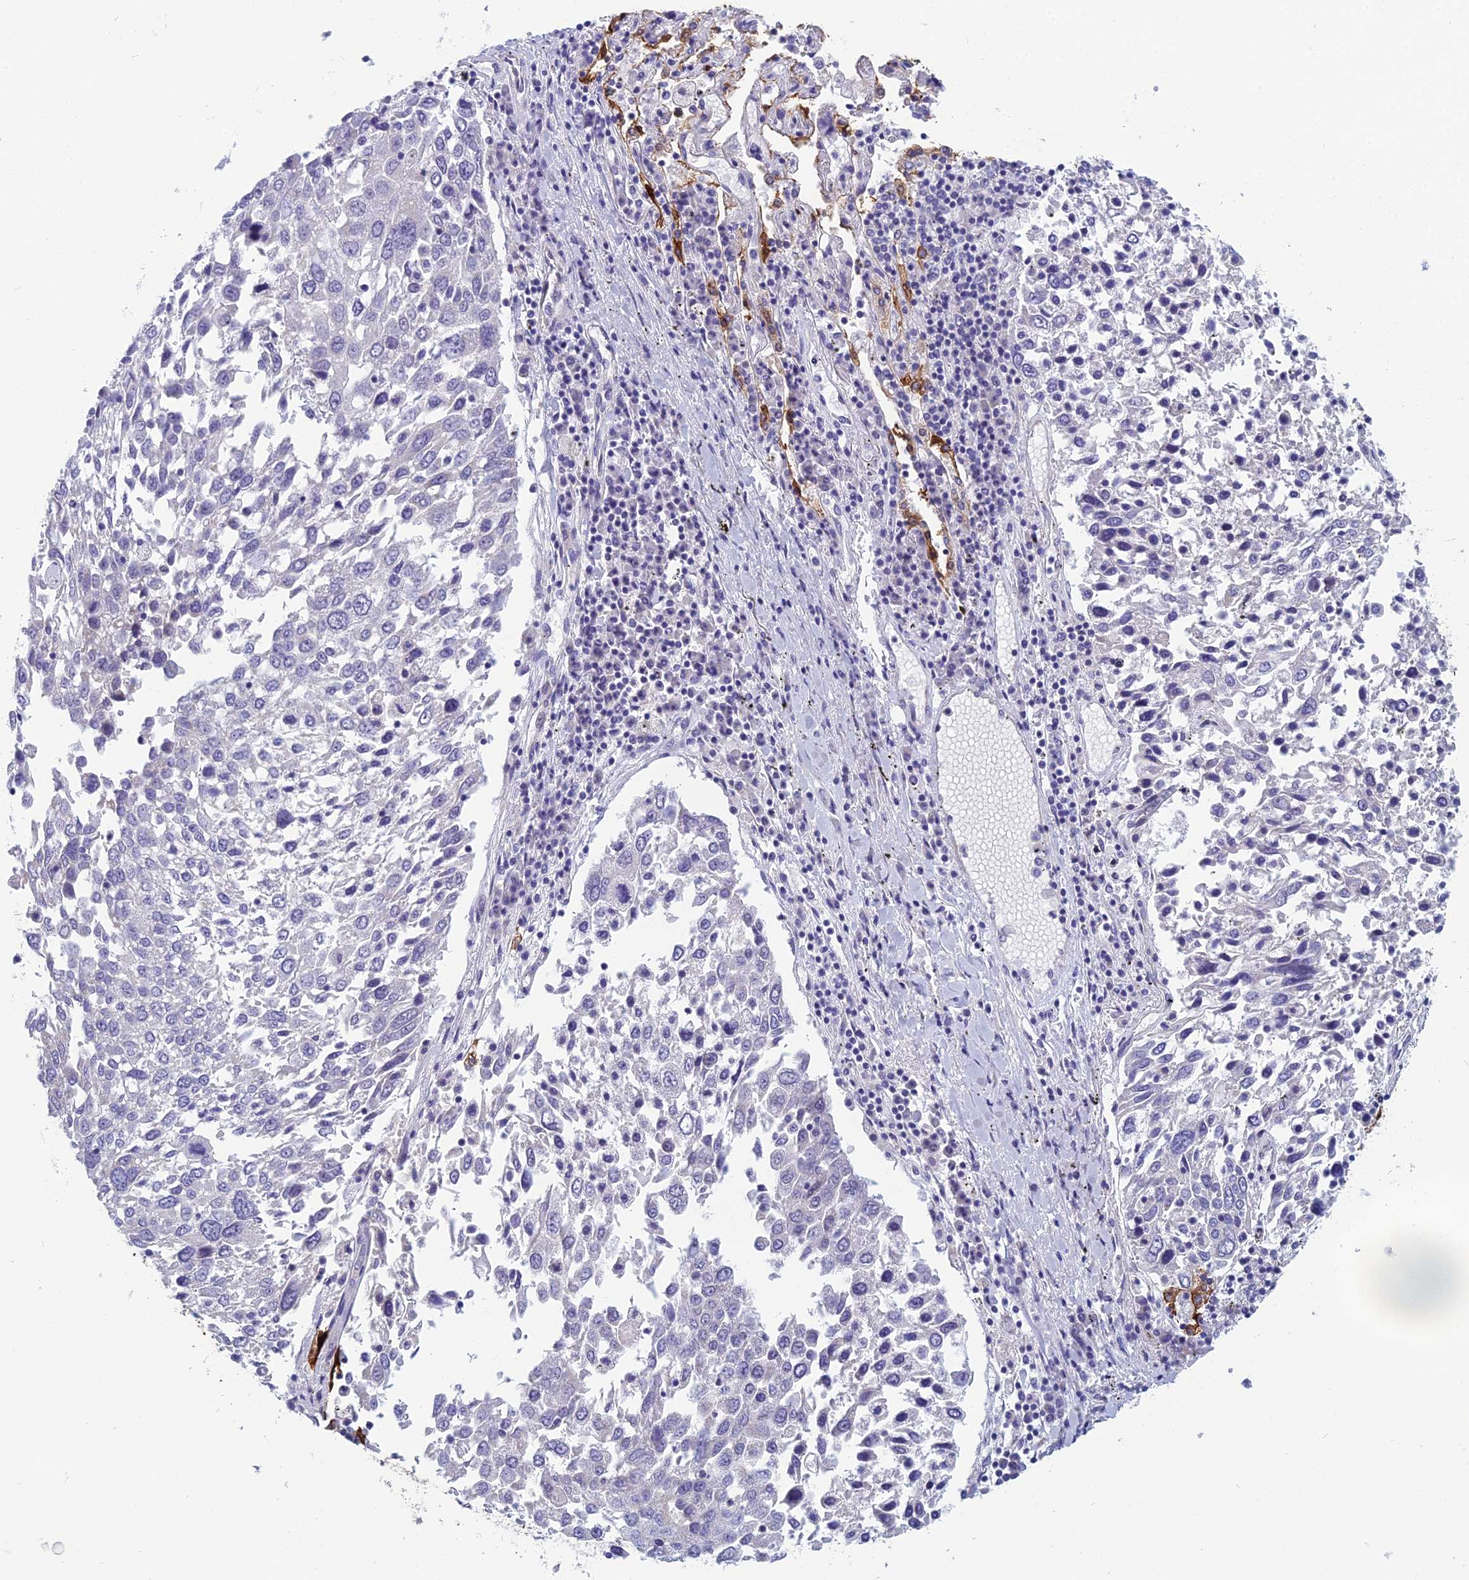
{"staining": {"intensity": "negative", "quantity": "none", "location": "none"}, "tissue": "lung cancer", "cell_type": "Tumor cells", "image_type": "cancer", "snomed": [{"axis": "morphology", "description": "Squamous cell carcinoma, NOS"}, {"axis": "topography", "description": "Lung"}], "caption": "Squamous cell carcinoma (lung) was stained to show a protein in brown. There is no significant staining in tumor cells. The staining is performed using DAB brown chromogen with nuclei counter-stained in using hematoxylin.", "gene": "RBM41", "patient": {"sex": "male", "age": 65}}